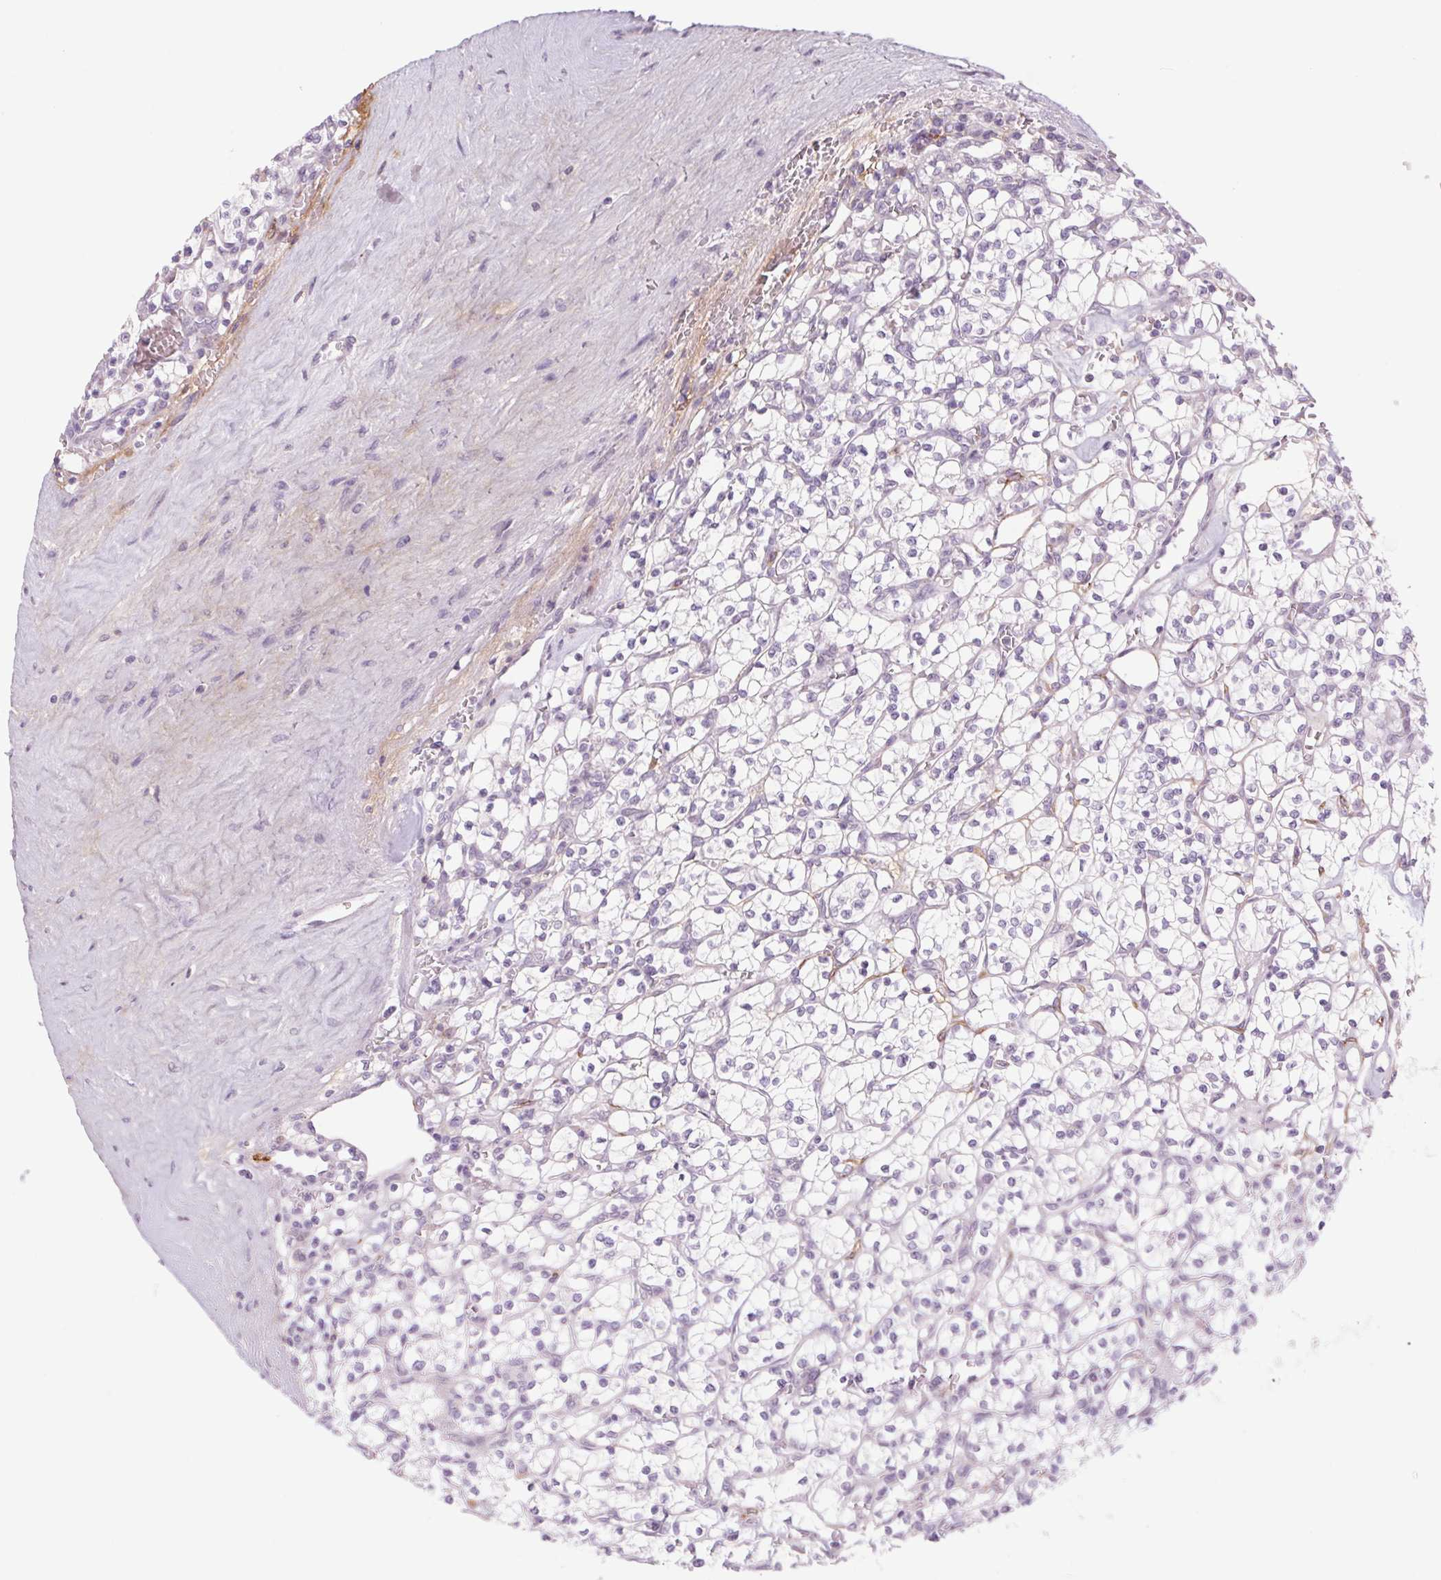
{"staining": {"intensity": "negative", "quantity": "none", "location": "none"}, "tissue": "renal cancer", "cell_type": "Tumor cells", "image_type": "cancer", "snomed": [{"axis": "morphology", "description": "Adenocarcinoma, NOS"}, {"axis": "topography", "description": "Kidney"}], "caption": "Tumor cells show no significant protein staining in renal adenocarcinoma. (IHC, brightfield microscopy, high magnification).", "gene": "MS4A13", "patient": {"sex": "female", "age": 64}}